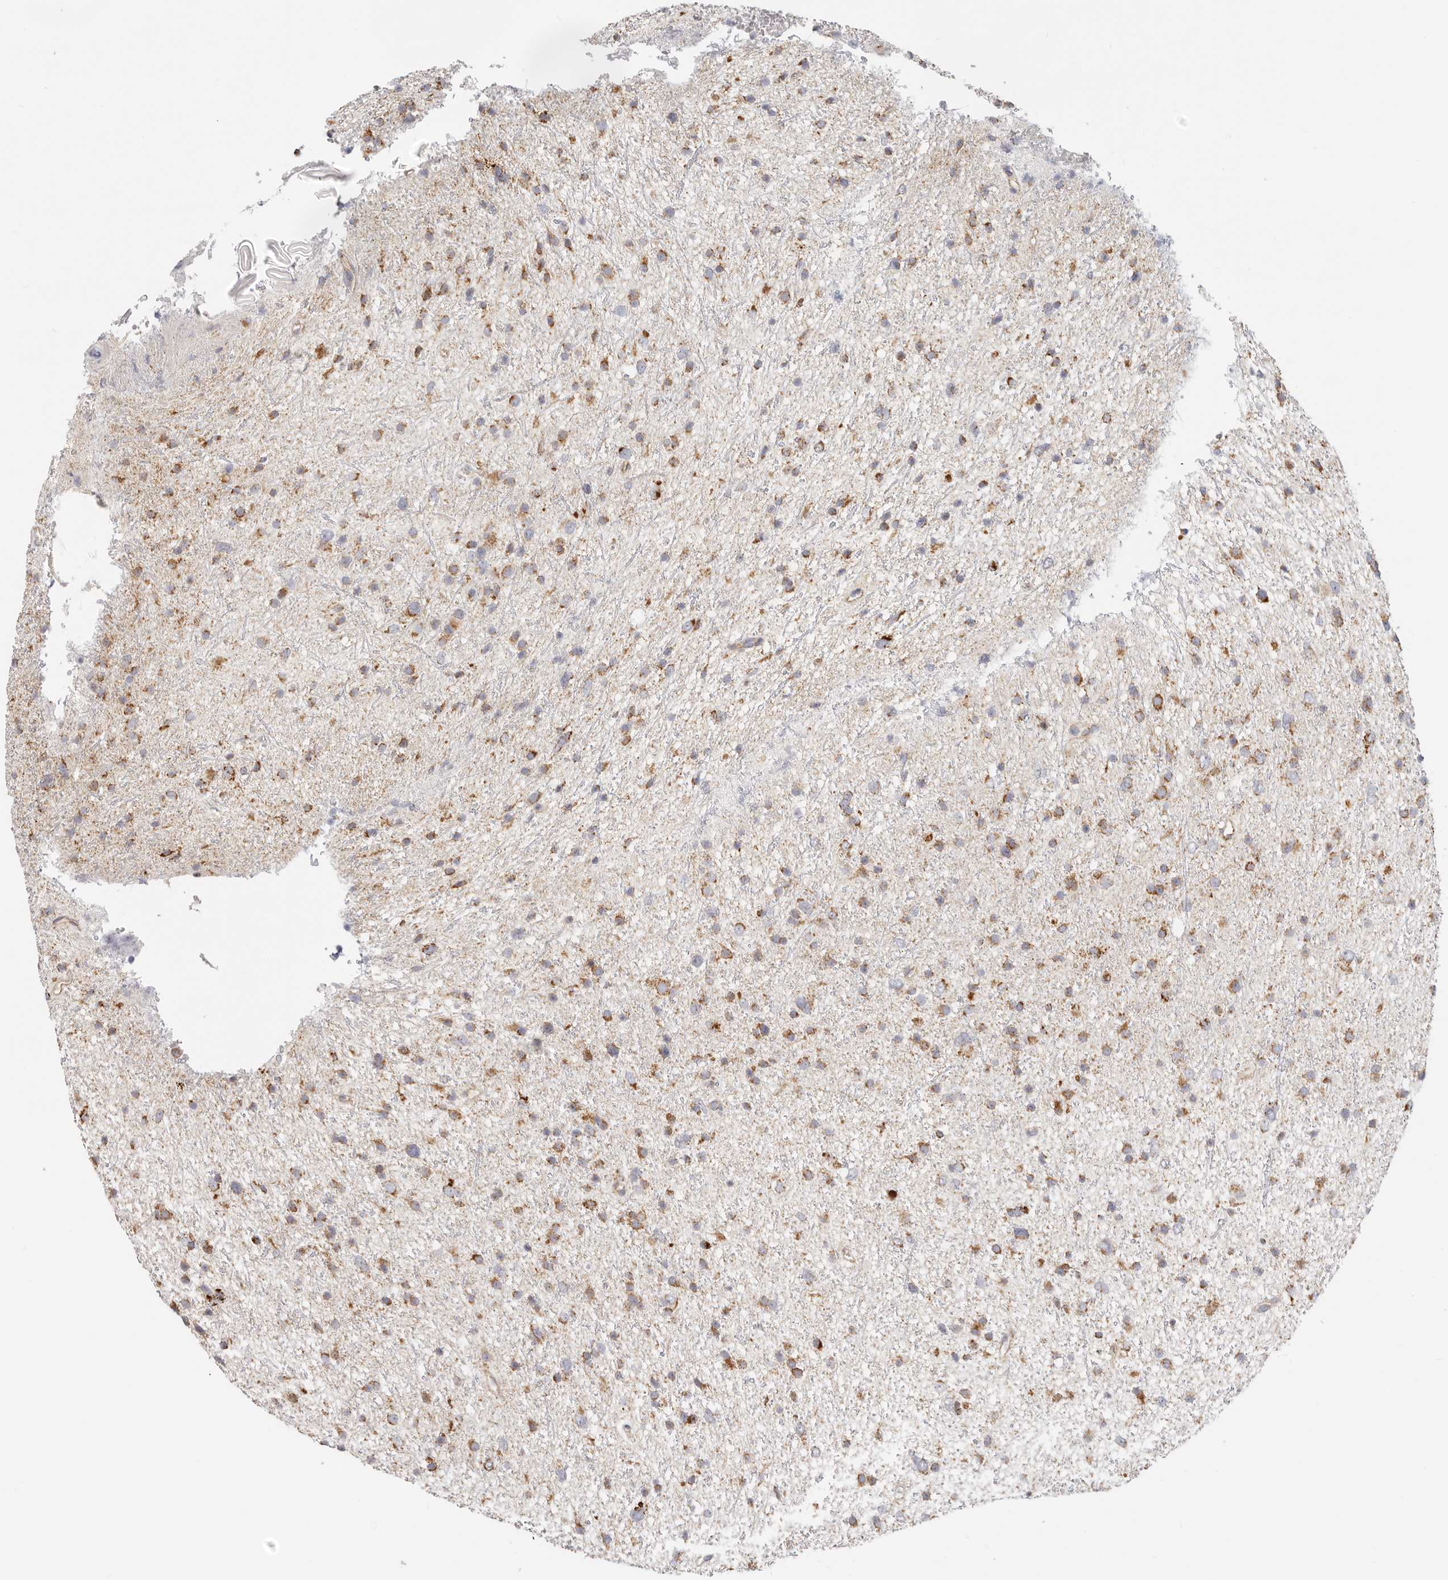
{"staining": {"intensity": "moderate", "quantity": "25%-75%", "location": "cytoplasmic/membranous"}, "tissue": "glioma", "cell_type": "Tumor cells", "image_type": "cancer", "snomed": [{"axis": "morphology", "description": "Glioma, malignant, Low grade"}, {"axis": "topography", "description": "Cerebral cortex"}], "caption": "Human malignant glioma (low-grade) stained with a brown dye shows moderate cytoplasmic/membranous positive expression in approximately 25%-75% of tumor cells.", "gene": "AFDN", "patient": {"sex": "female", "age": 39}}